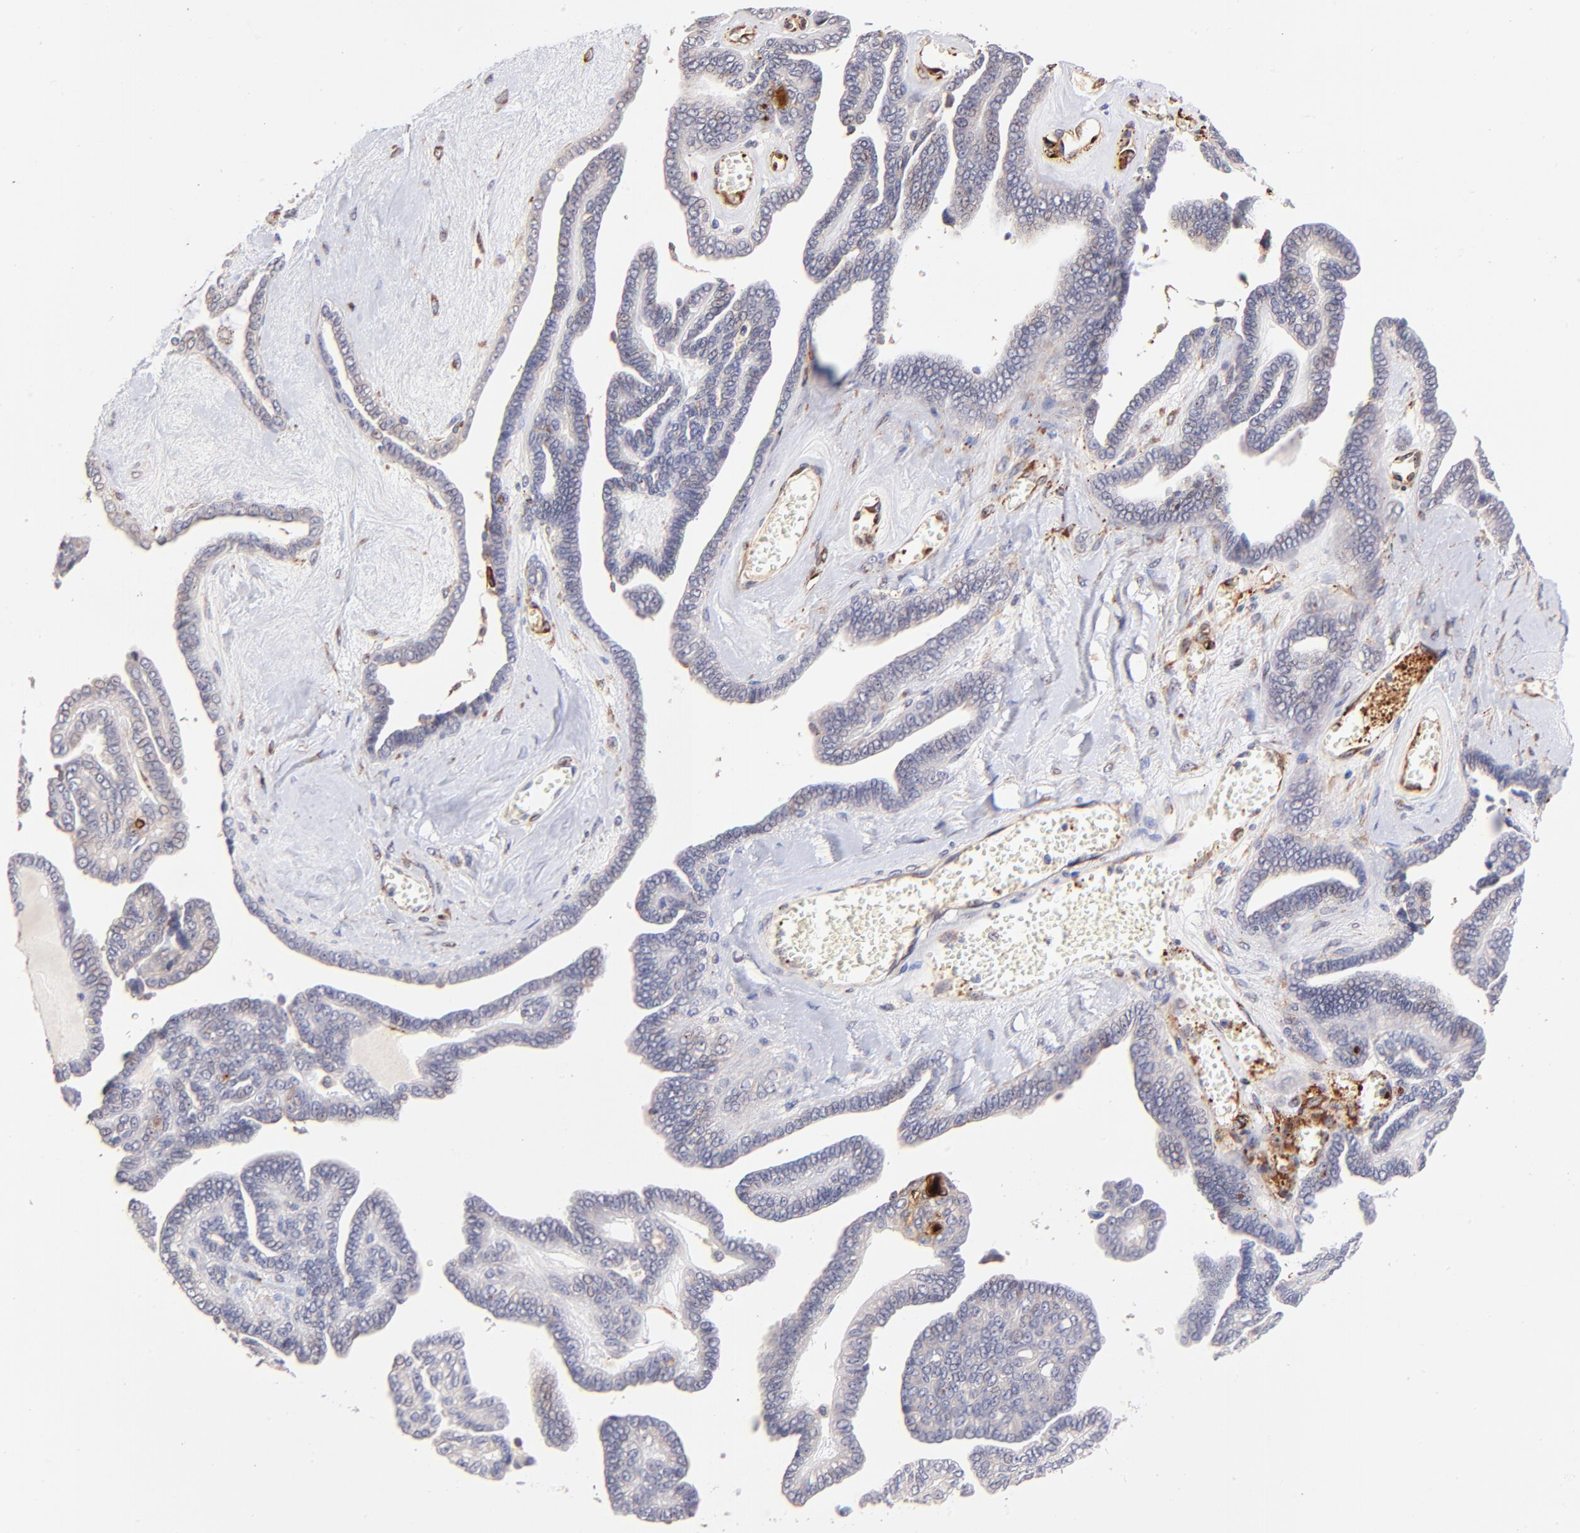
{"staining": {"intensity": "weak", "quantity": "<25%", "location": "cytoplasmic/membranous"}, "tissue": "ovarian cancer", "cell_type": "Tumor cells", "image_type": "cancer", "snomed": [{"axis": "morphology", "description": "Cystadenocarcinoma, serous, NOS"}, {"axis": "topography", "description": "Ovary"}], "caption": "This photomicrograph is of ovarian cancer (serous cystadenocarcinoma) stained with immunohistochemistry to label a protein in brown with the nuclei are counter-stained blue. There is no positivity in tumor cells. The staining is performed using DAB (3,3'-diaminobenzidine) brown chromogen with nuclei counter-stained in using hematoxylin.", "gene": "SPARC", "patient": {"sex": "female", "age": 71}}